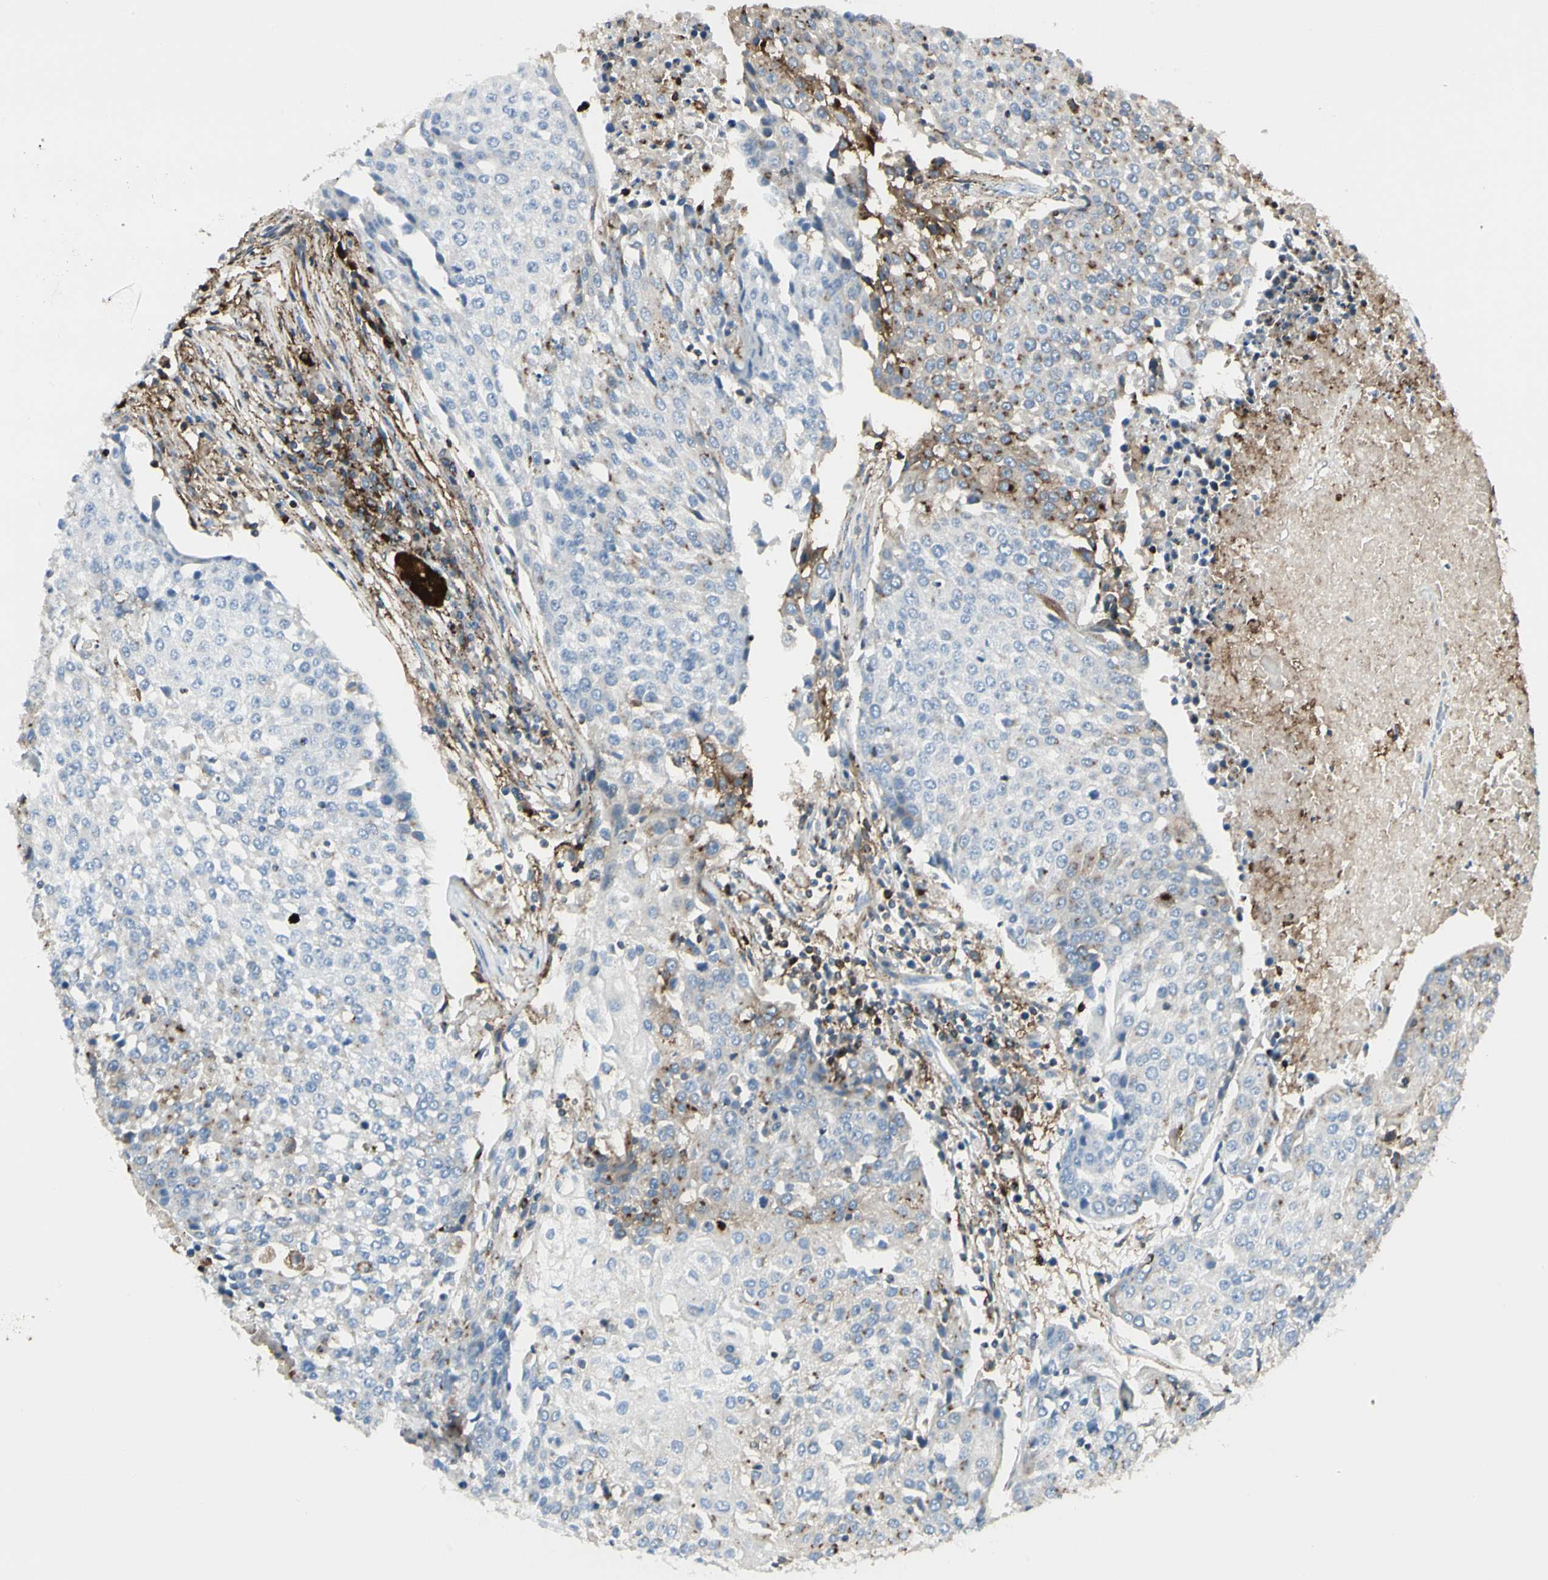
{"staining": {"intensity": "weak", "quantity": "<25%", "location": "cytoplasmic/membranous"}, "tissue": "urothelial cancer", "cell_type": "Tumor cells", "image_type": "cancer", "snomed": [{"axis": "morphology", "description": "Urothelial carcinoma, High grade"}, {"axis": "topography", "description": "Urinary bladder"}], "caption": "High magnification brightfield microscopy of urothelial carcinoma (high-grade) stained with DAB (3,3'-diaminobenzidine) (brown) and counterstained with hematoxylin (blue): tumor cells show no significant positivity.", "gene": "CLEC2B", "patient": {"sex": "female", "age": 85}}